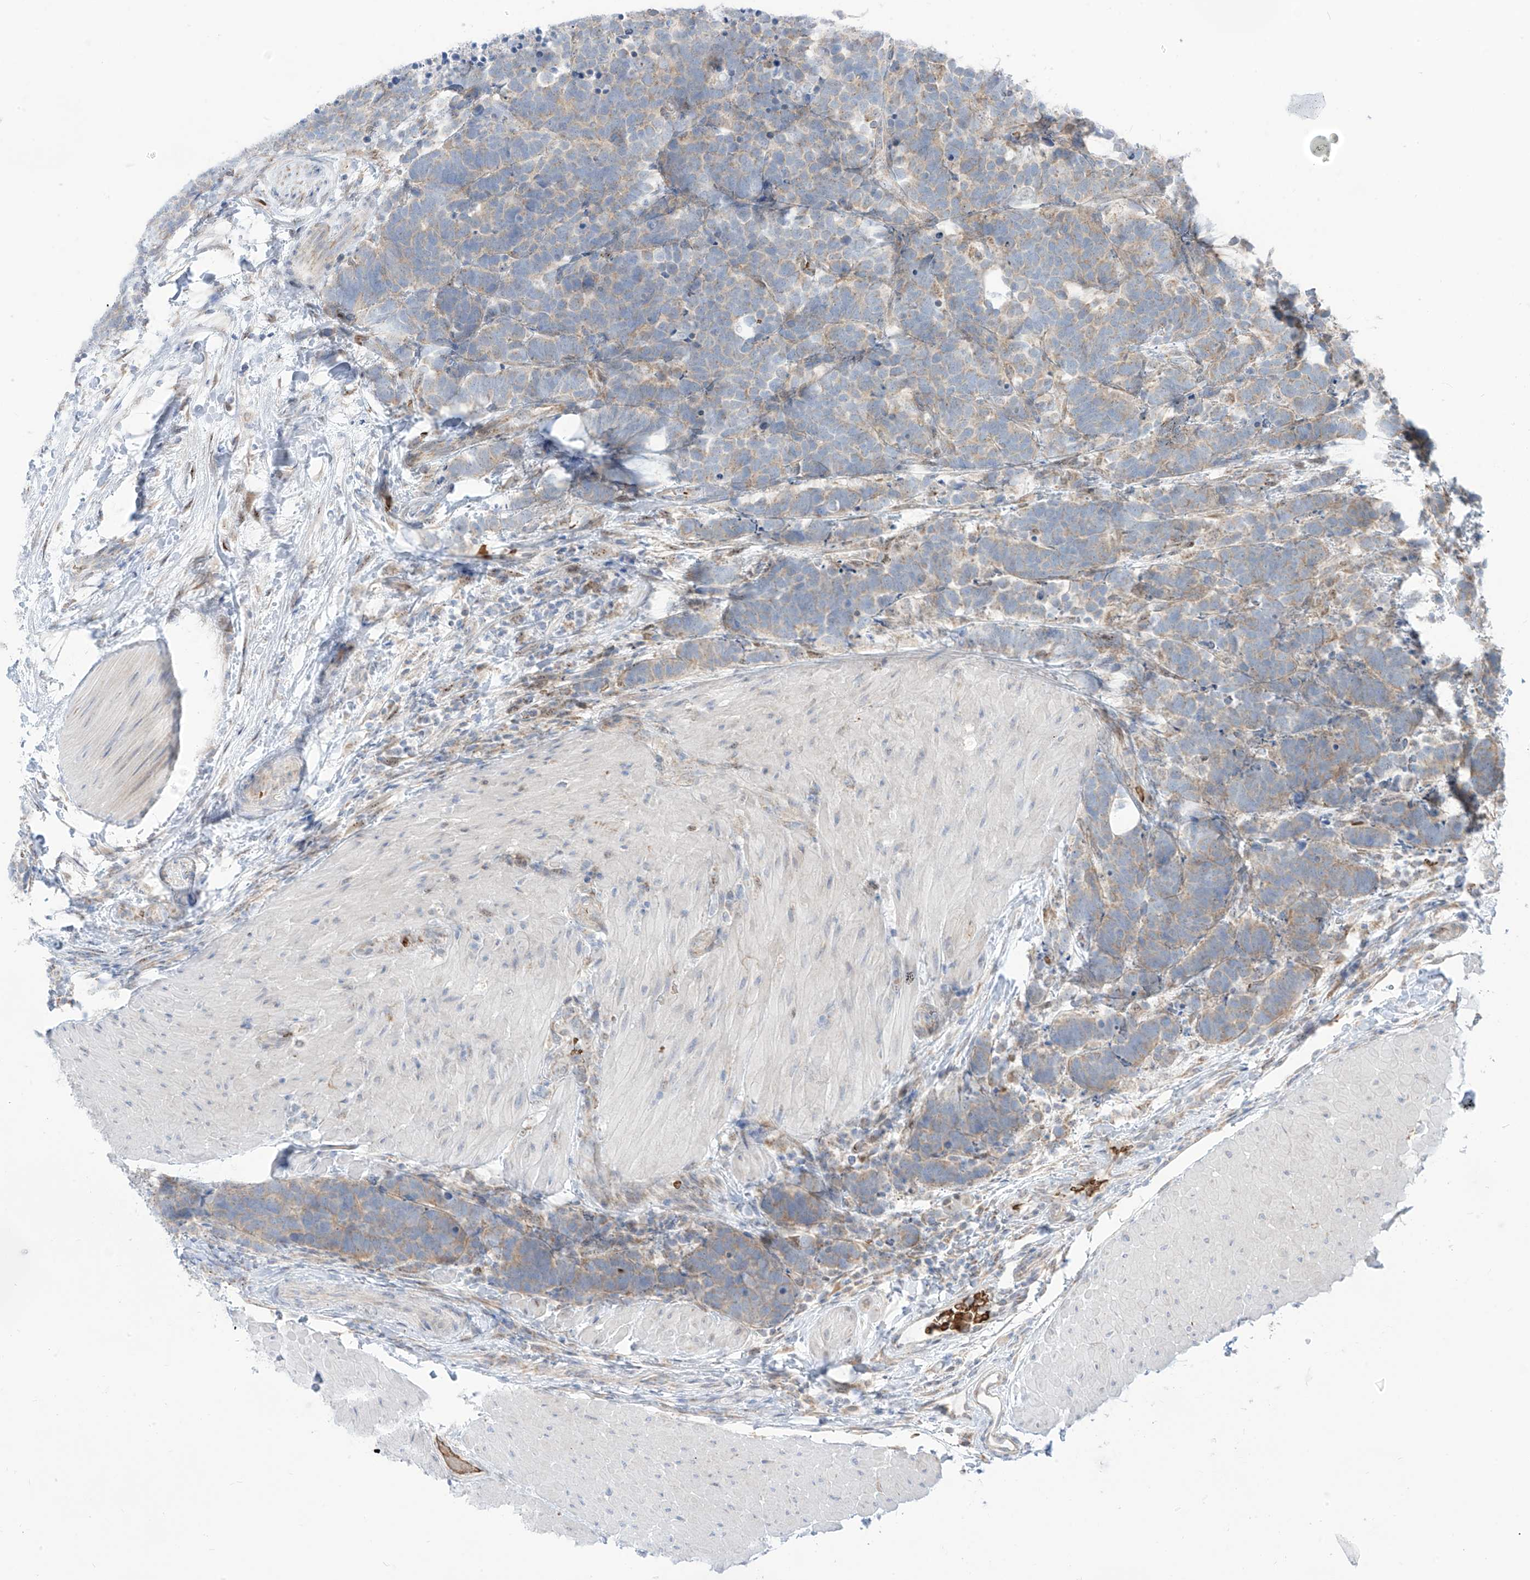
{"staining": {"intensity": "weak", "quantity": "<25%", "location": "cytoplasmic/membranous"}, "tissue": "carcinoid", "cell_type": "Tumor cells", "image_type": "cancer", "snomed": [{"axis": "morphology", "description": "Carcinoma, NOS"}, {"axis": "morphology", "description": "Carcinoid, malignant, NOS"}, {"axis": "topography", "description": "Urinary bladder"}], "caption": "Photomicrograph shows no protein positivity in tumor cells of carcinoid tissue.", "gene": "ARHGEF40", "patient": {"sex": "male", "age": 57}}